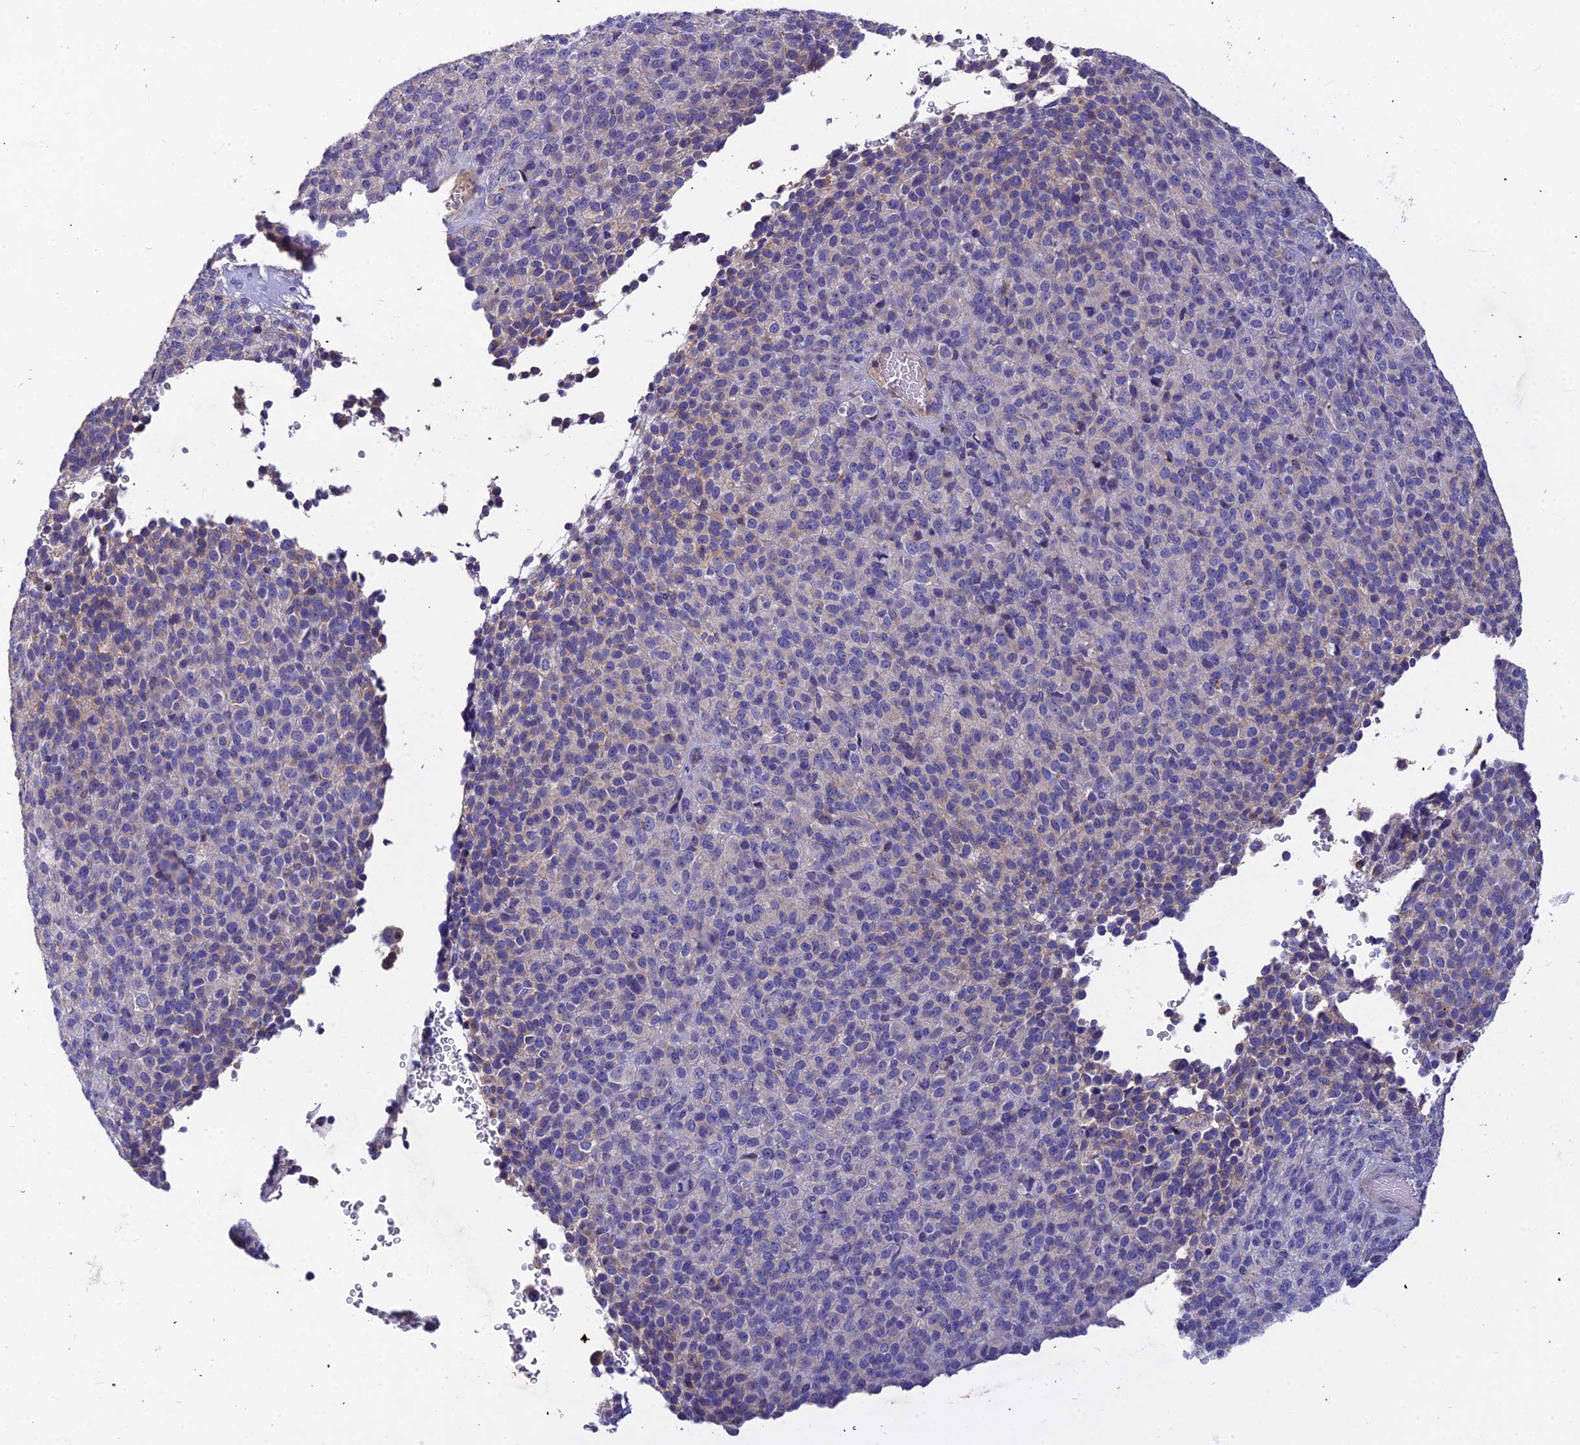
{"staining": {"intensity": "negative", "quantity": "none", "location": "none"}, "tissue": "melanoma", "cell_type": "Tumor cells", "image_type": "cancer", "snomed": [{"axis": "morphology", "description": "Malignant melanoma, Metastatic site"}, {"axis": "topography", "description": "Brain"}], "caption": "The histopathology image demonstrates no significant positivity in tumor cells of melanoma. (DAB immunohistochemistry visualized using brightfield microscopy, high magnification).", "gene": "ASPHD1", "patient": {"sex": "female", "age": 56}}